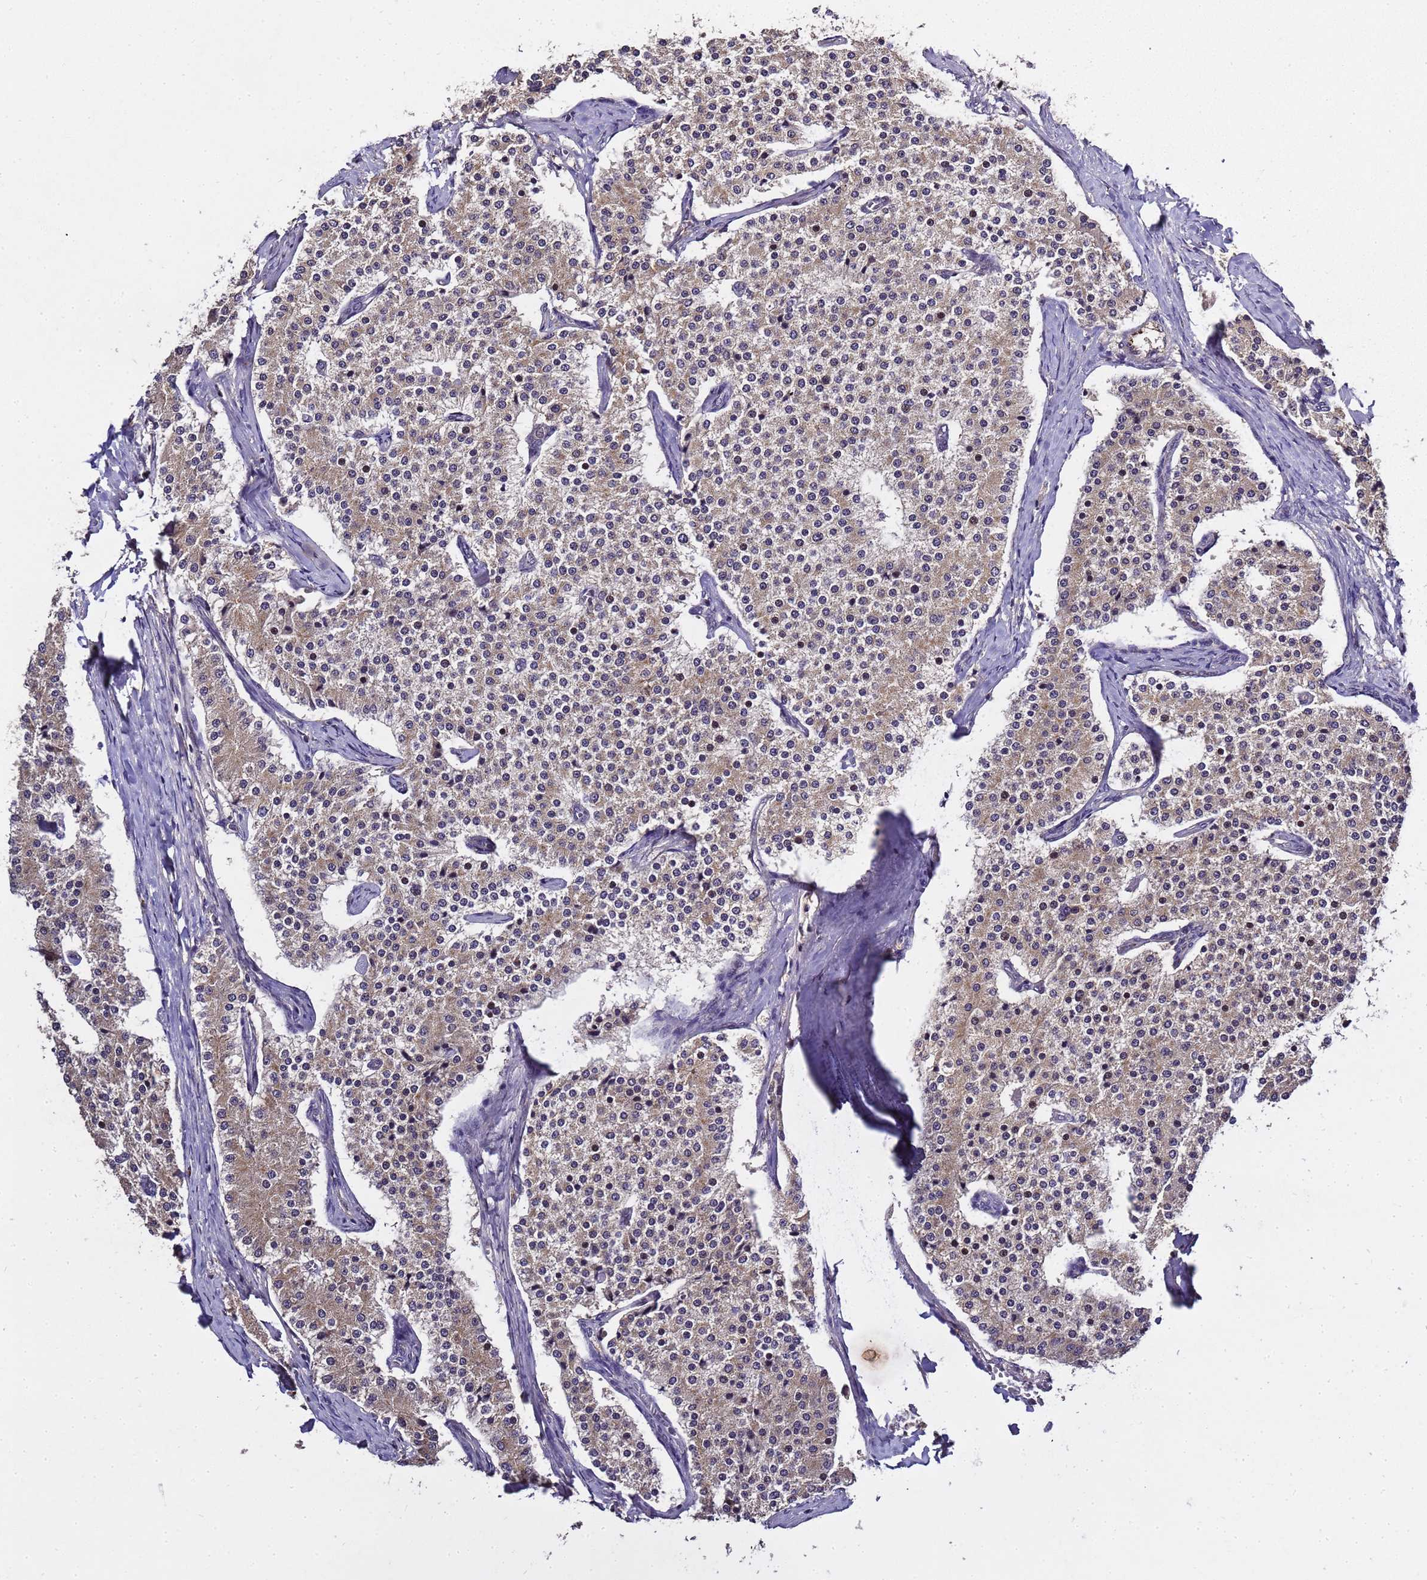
{"staining": {"intensity": "weak", "quantity": ">75%", "location": "cytoplasmic/membranous"}, "tissue": "carcinoid", "cell_type": "Tumor cells", "image_type": "cancer", "snomed": [{"axis": "morphology", "description": "Carcinoid, malignant, NOS"}, {"axis": "topography", "description": "Colon"}], "caption": "Immunohistochemistry (IHC) photomicrograph of neoplastic tissue: malignant carcinoid stained using immunohistochemistry exhibits low levels of weak protein expression localized specifically in the cytoplasmic/membranous of tumor cells, appearing as a cytoplasmic/membranous brown color.", "gene": "LGI4", "patient": {"sex": "female", "age": 52}}